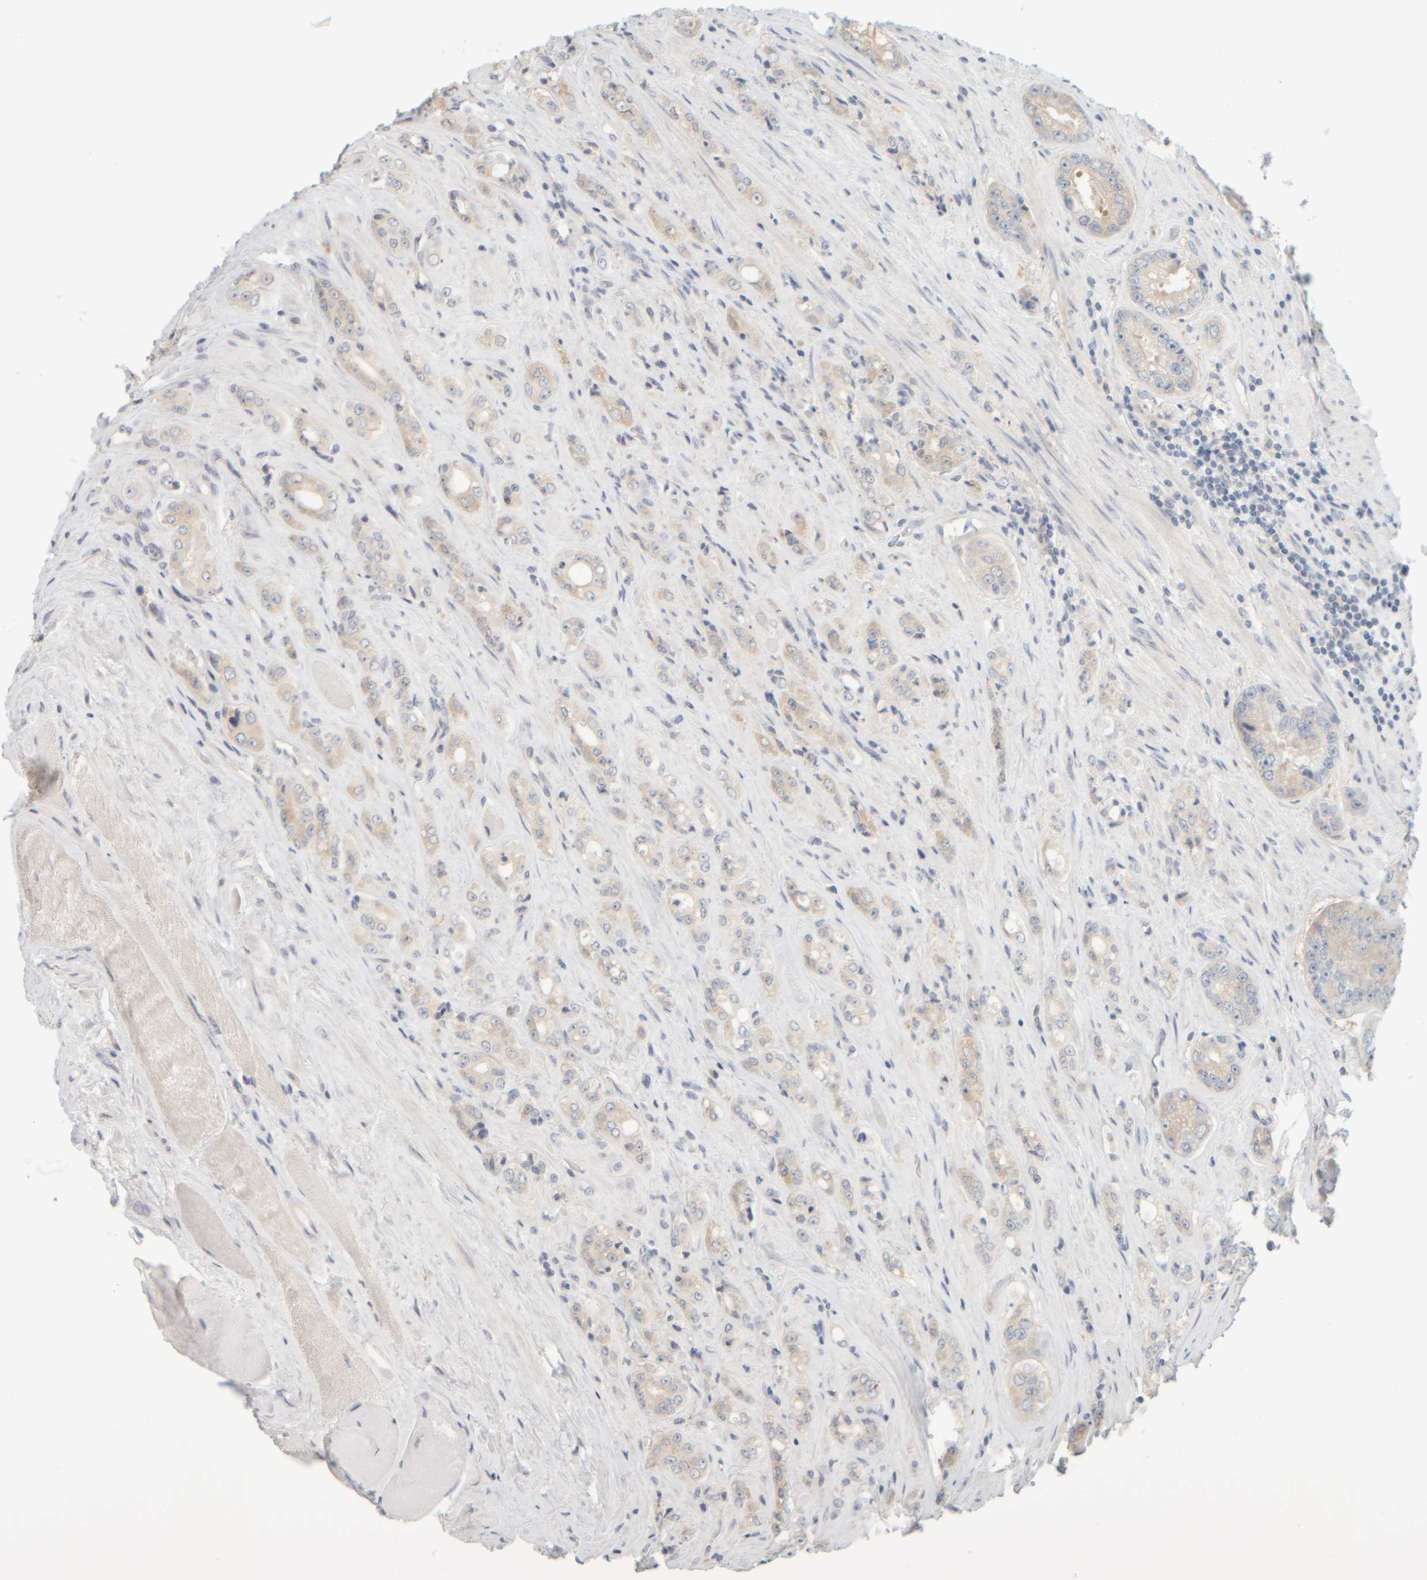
{"staining": {"intensity": "negative", "quantity": "none", "location": "none"}, "tissue": "prostate cancer", "cell_type": "Tumor cells", "image_type": "cancer", "snomed": [{"axis": "morphology", "description": "Adenocarcinoma, High grade"}, {"axis": "topography", "description": "Prostate"}], "caption": "High power microscopy image of an immunohistochemistry (IHC) photomicrograph of prostate high-grade adenocarcinoma, revealing no significant expression in tumor cells.", "gene": "PTGES3L-AARSD1", "patient": {"sex": "male", "age": 61}}